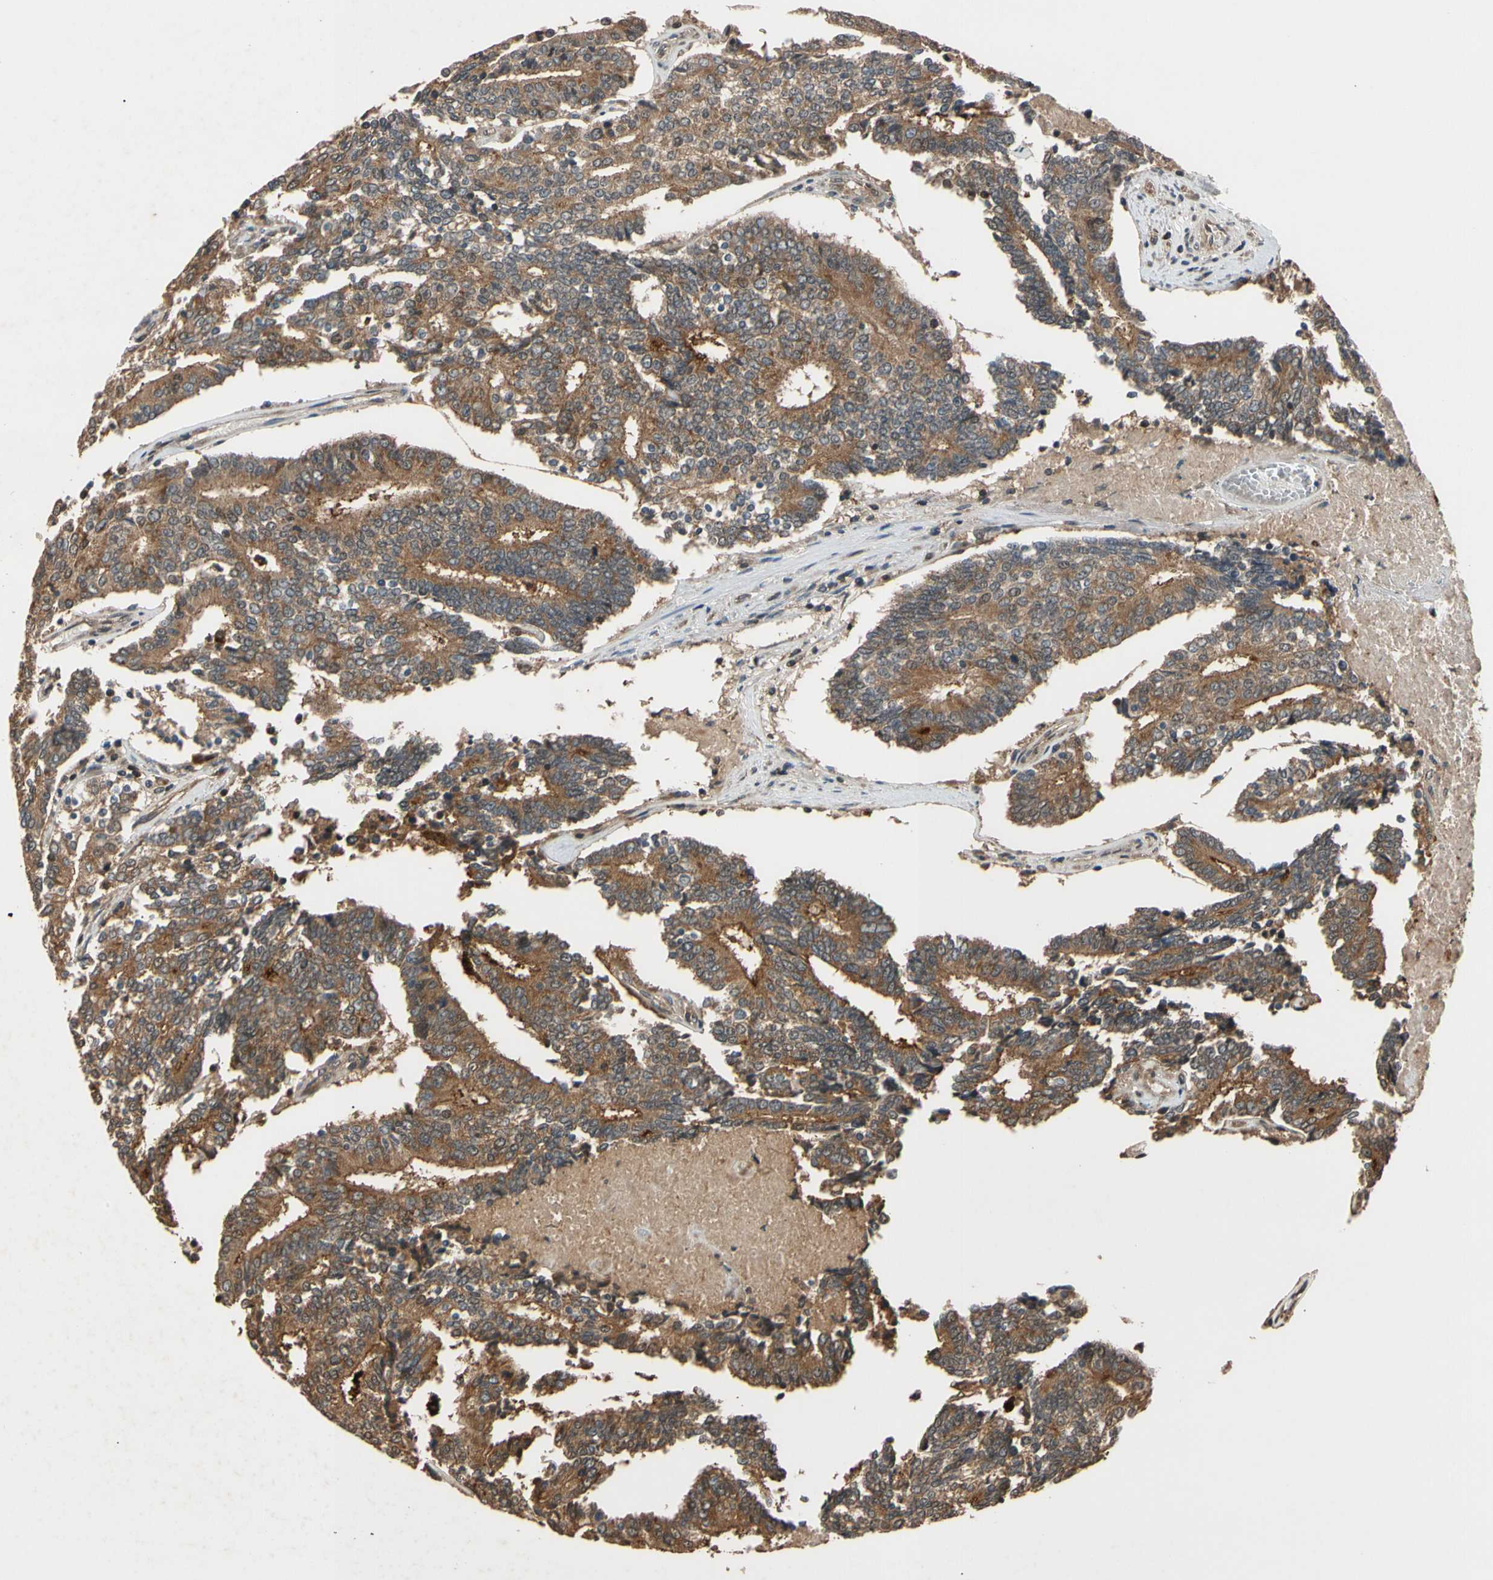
{"staining": {"intensity": "moderate", "quantity": ">75%", "location": "cytoplasmic/membranous"}, "tissue": "prostate cancer", "cell_type": "Tumor cells", "image_type": "cancer", "snomed": [{"axis": "morphology", "description": "Adenocarcinoma, High grade"}, {"axis": "topography", "description": "Prostate"}], "caption": "Moderate cytoplasmic/membranous protein expression is identified in approximately >75% of tumor cells in prostate adenocarcinoma (high-grade).", "gene": "TMEM230", "patient": {"sex": "male", "age": 55}}